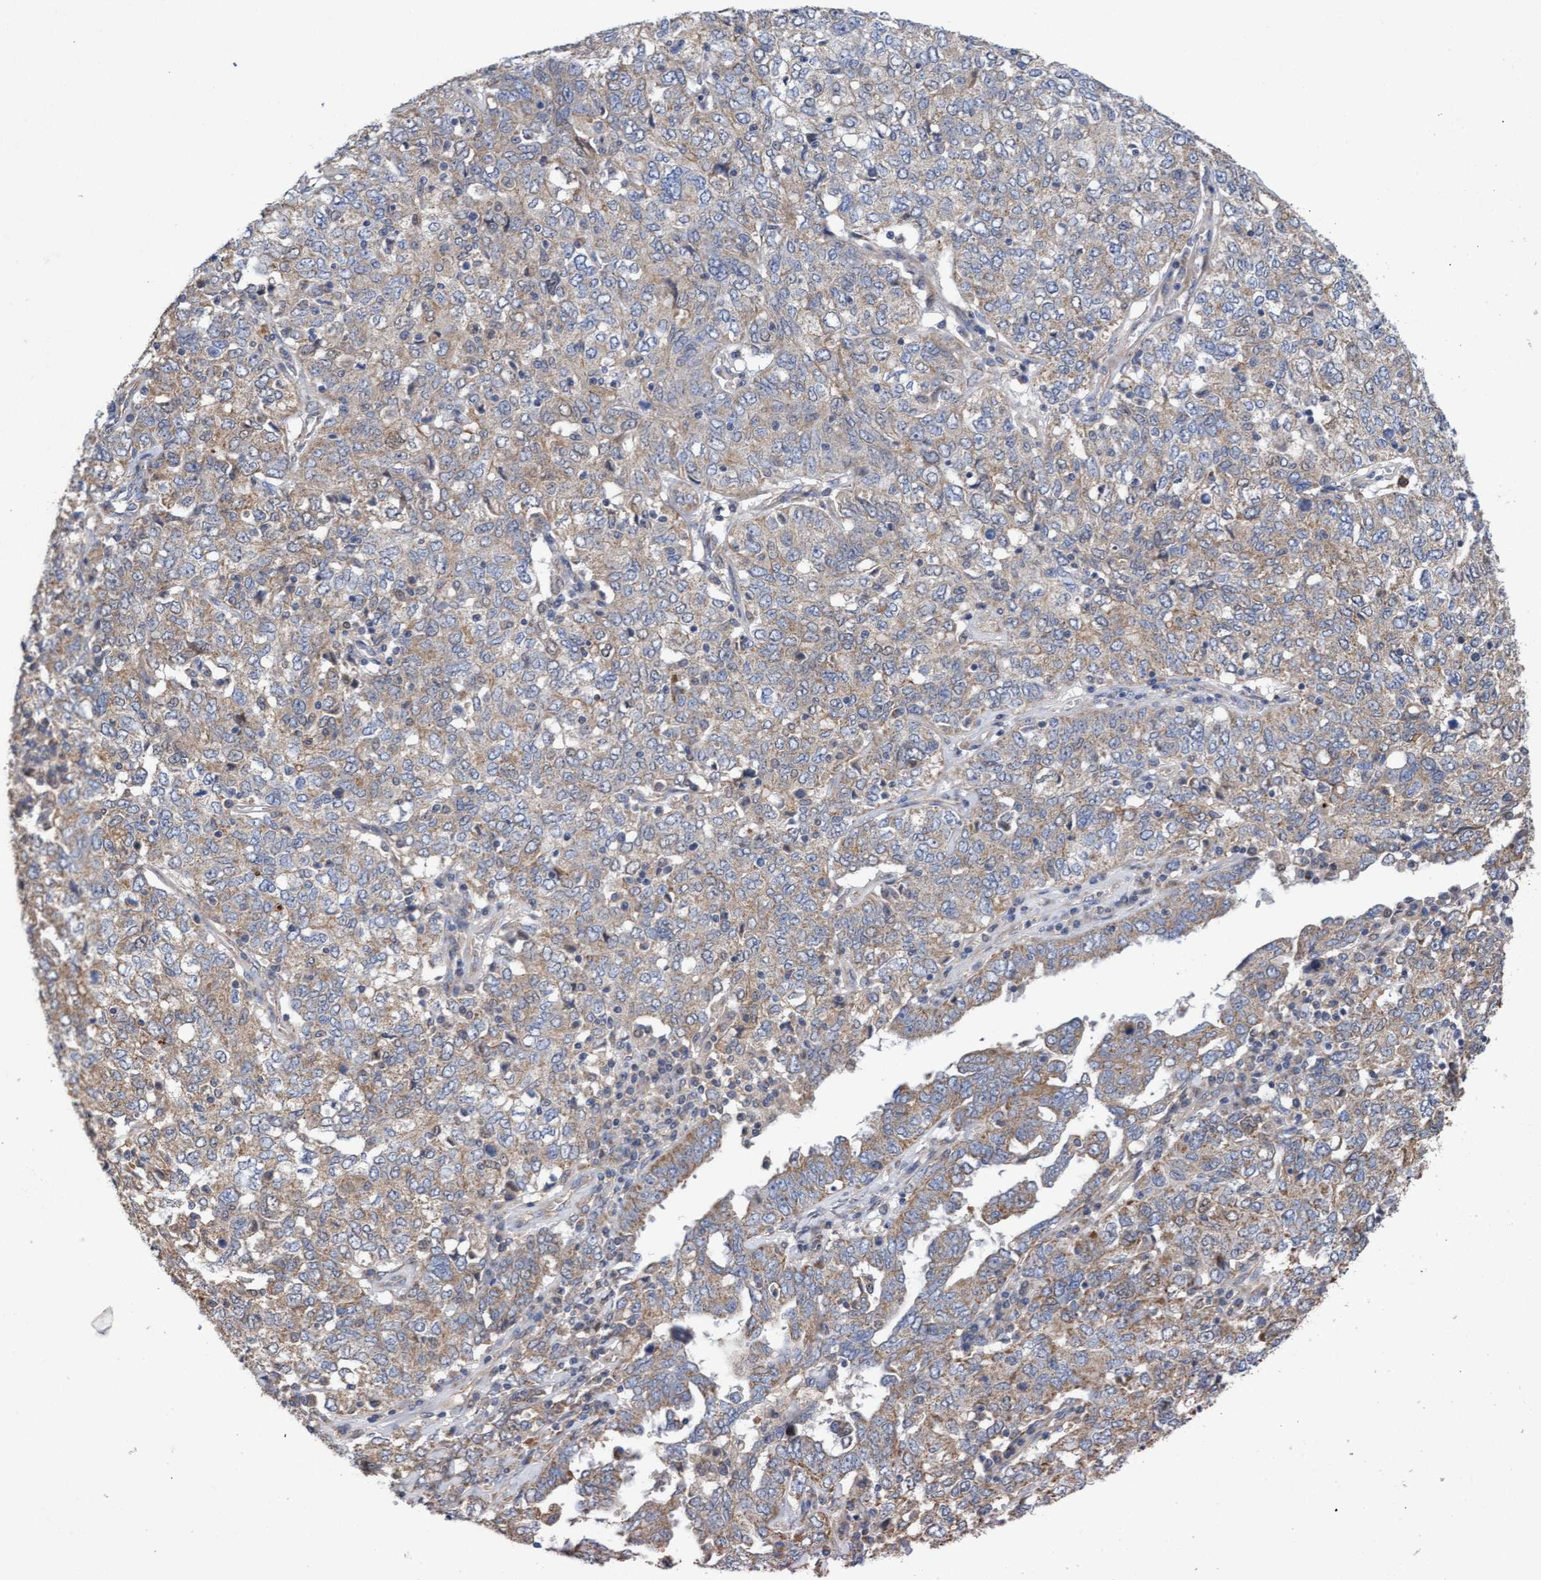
{"staining": {"intensity": "weak", "quantity": ">75%", "location": "cytoplasmic/membranous"}, "tissue": "ovarian cancer", "cell_type": "Tumor cells", "image_type": "cancer", "snomed": [{"axis": "morphology", "description": "Carcinoma, endometroid"}, {"axis": "topography", "description": "Ovary"}], "caption": "The immunohistochemical stain highlights weak cytoplasmic/membranous staining in tumor cells of endometroid carcinoma (ovarian) tissue.", "gene": "MRPL38", "patient": {"sex": "female", "age": 62}}